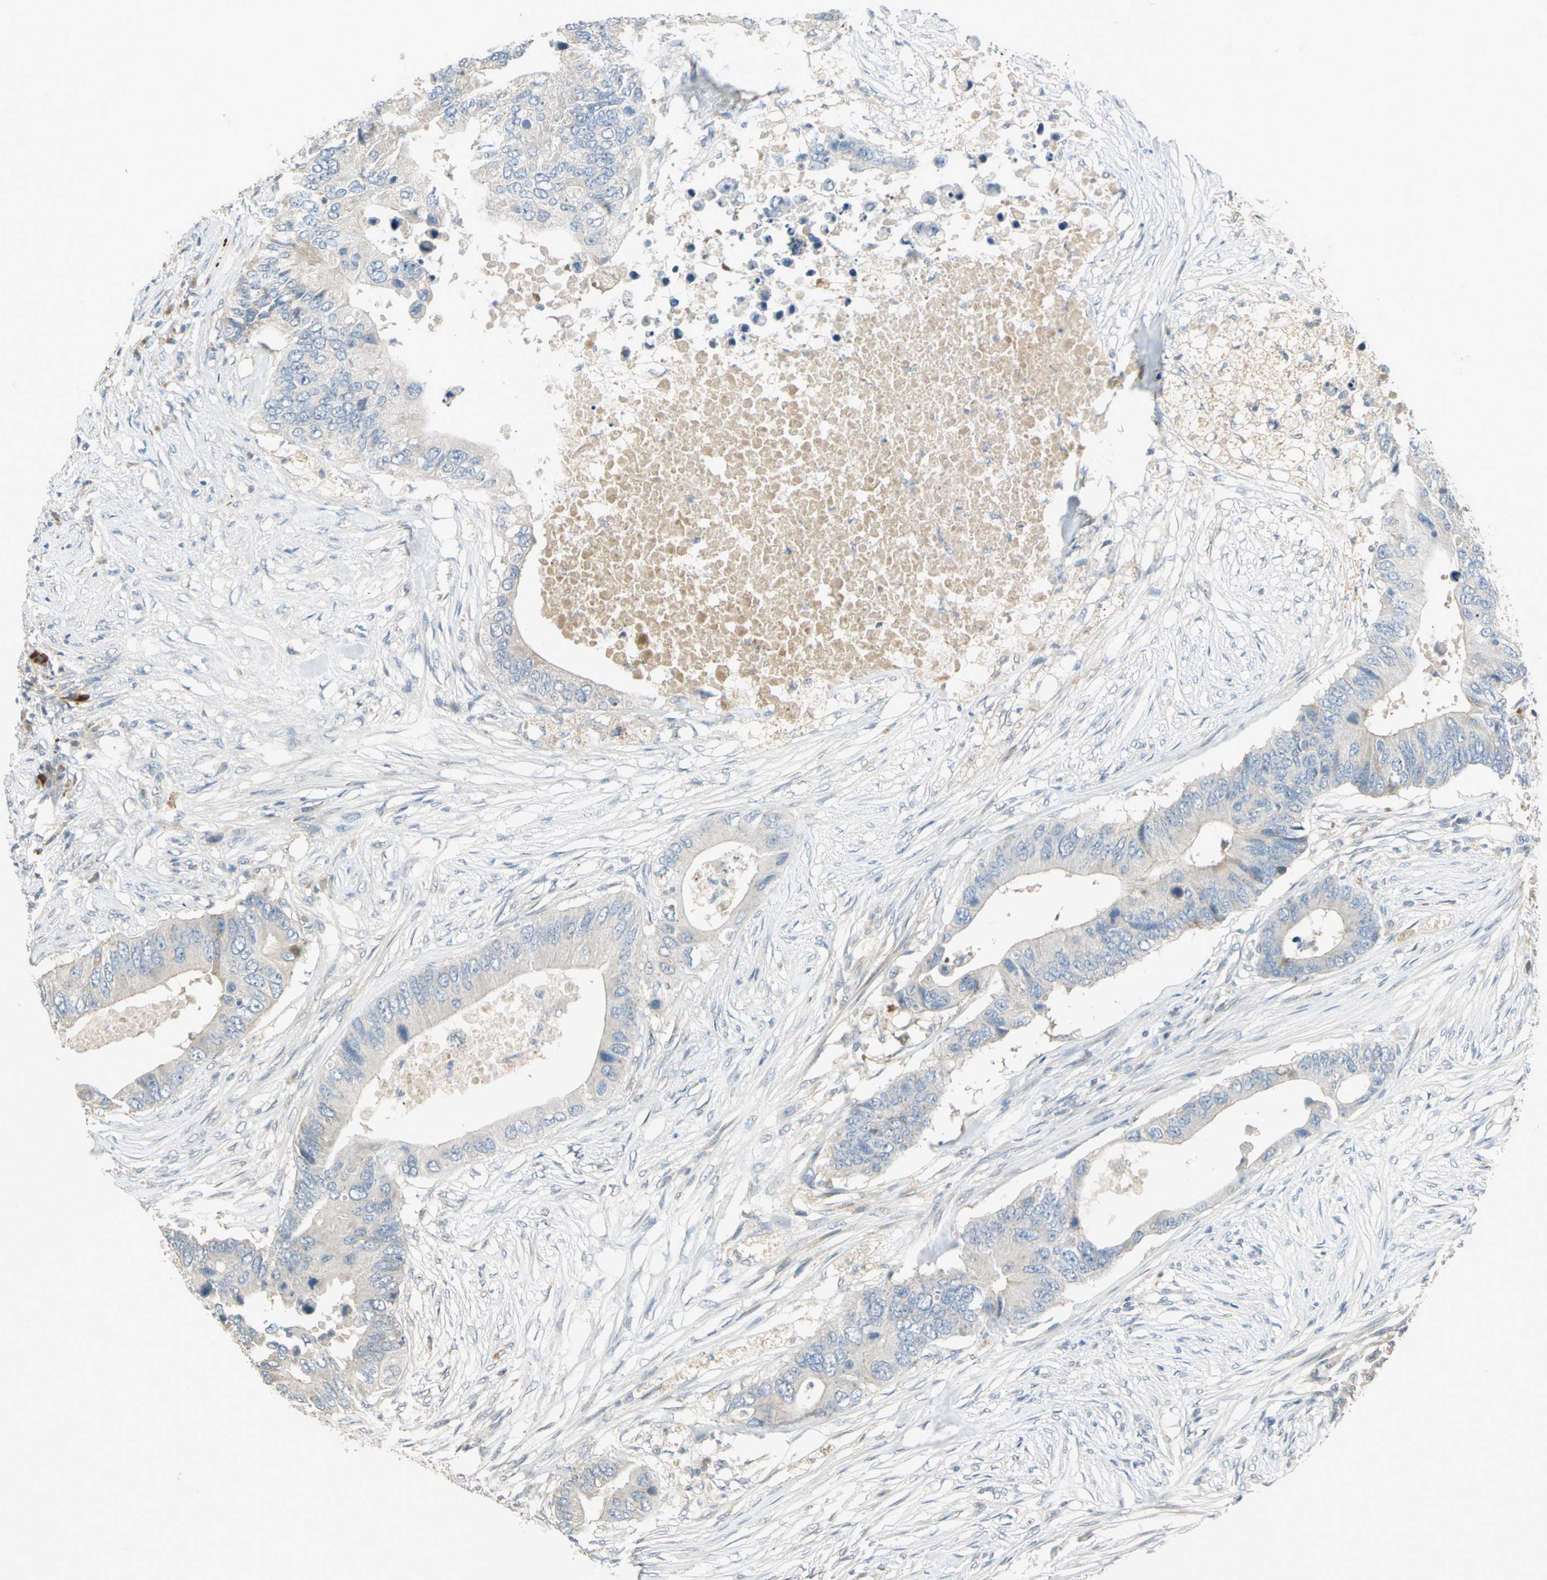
{"staining": {"intensity": "negative", "quantity": "none", "location": "none"}, "tissue": "colorectal cancer", "cell_type": "Tumor cells", "image_type": "cancer", "snomed": [{"axis": "morphology", "description": "Adenocarcinoma, NOS"}, {"axis": "topography", "description": "Colon"}], "caption": "Tumor cells show no significant positivity in colorectal cancer.", "gene": "PROC", "patient": {"sex": "male", "age": 71}}